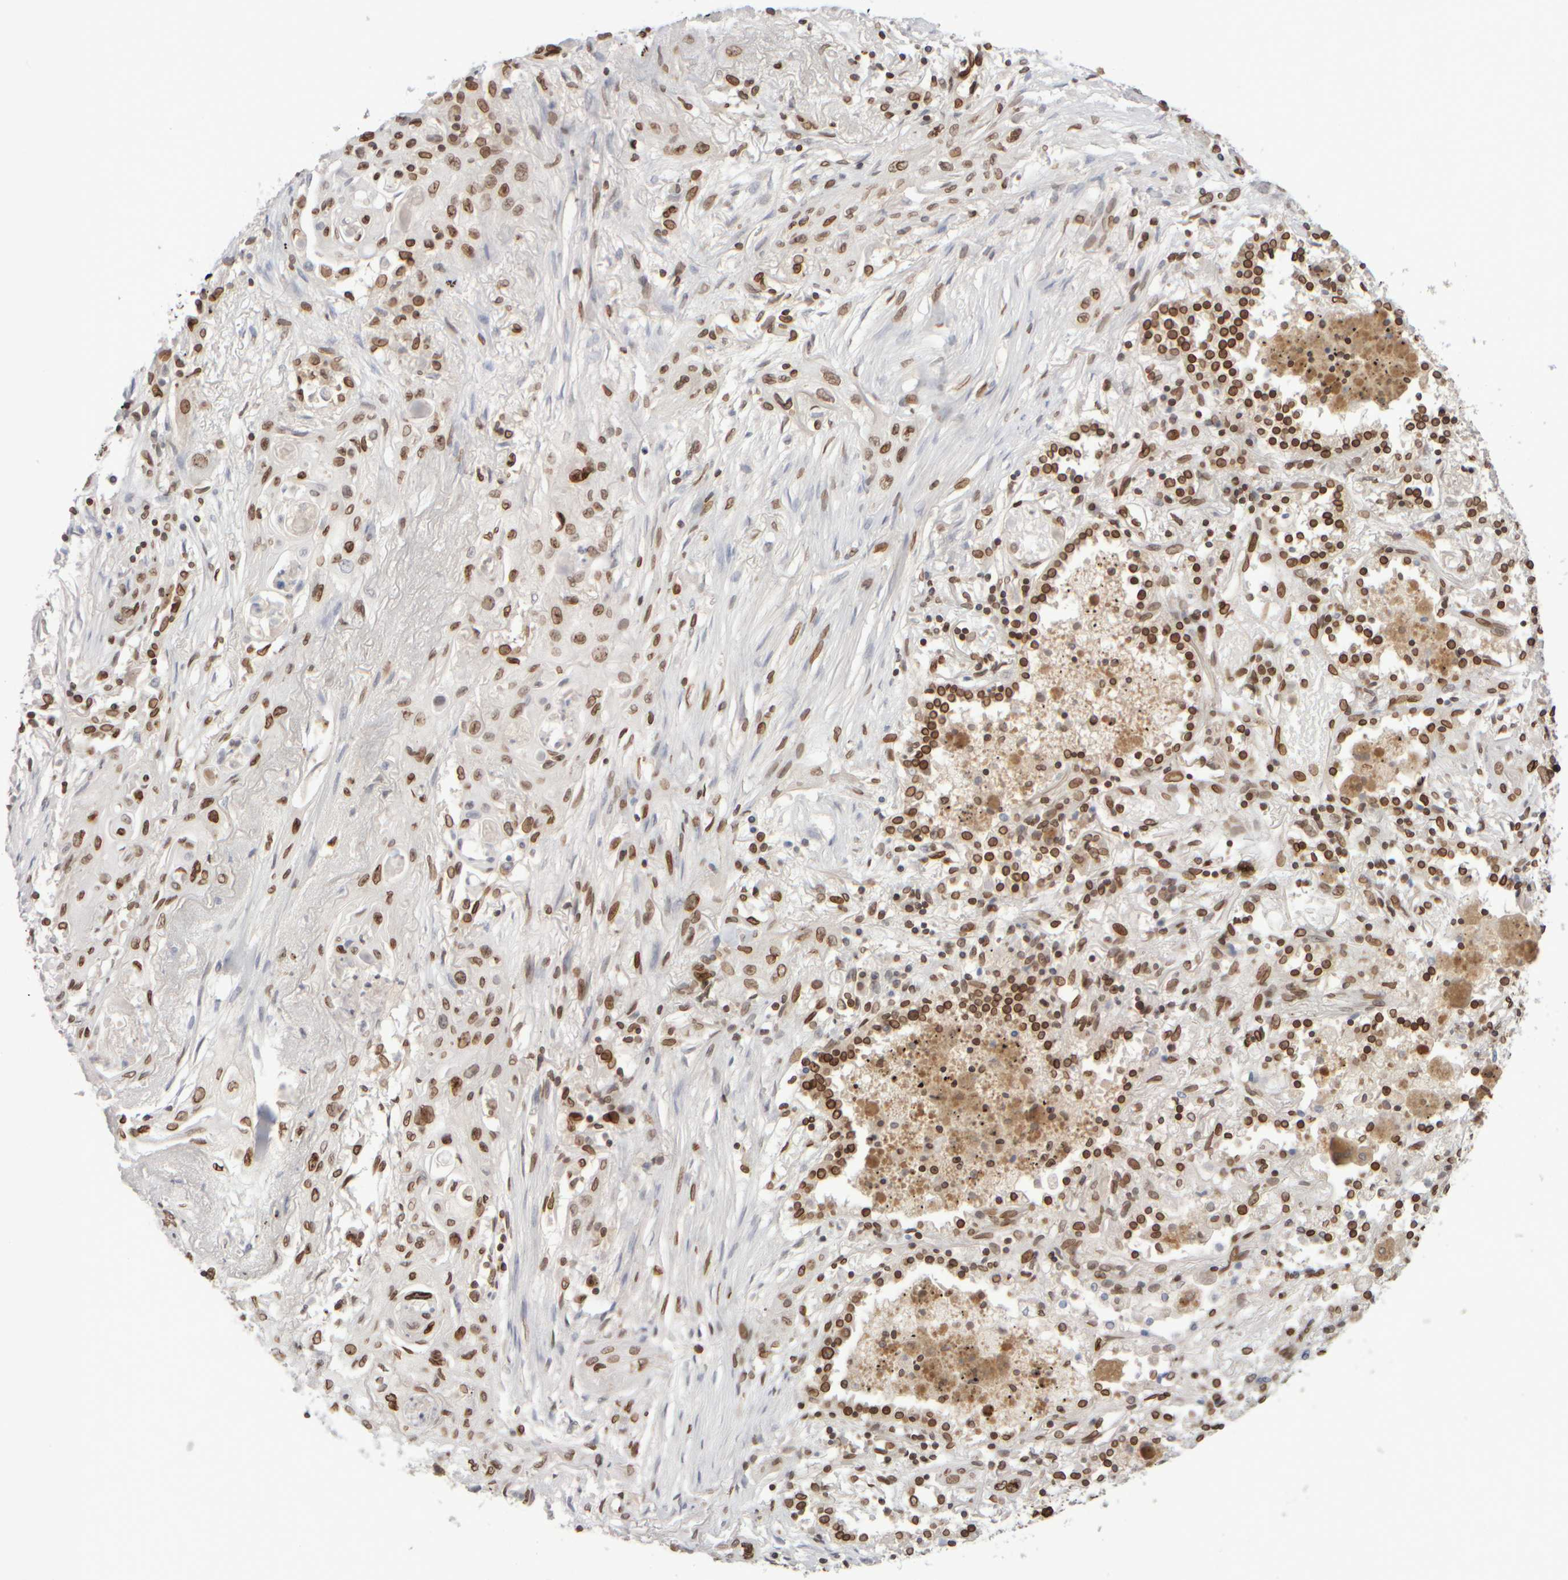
{"staining": {"intensity": "moderate", "quantity": ">75%", "location": "cytoplasmic/membranous,nuclear"}, "tissue": "lung cancer", "cell_type": "Tumor cells", "image_type": "cancer", "snomed": [{"axis": "morphology", "description": "Squamous cell carcinoma, NOS"}, {"axis": "topography", "description": "Lung"}], "caption": "Immunohistochemistry (IHC) micrograph of human lung cancer (squamous cell carcinoma) stained for a protein (brown), which shows medium levels of moderate cytoplasmic/membranous and nuclear positivity in about >75% of tumor cells.", "gene": "ZC3HC1", "patient": {"sex": "female", "age": 47}}